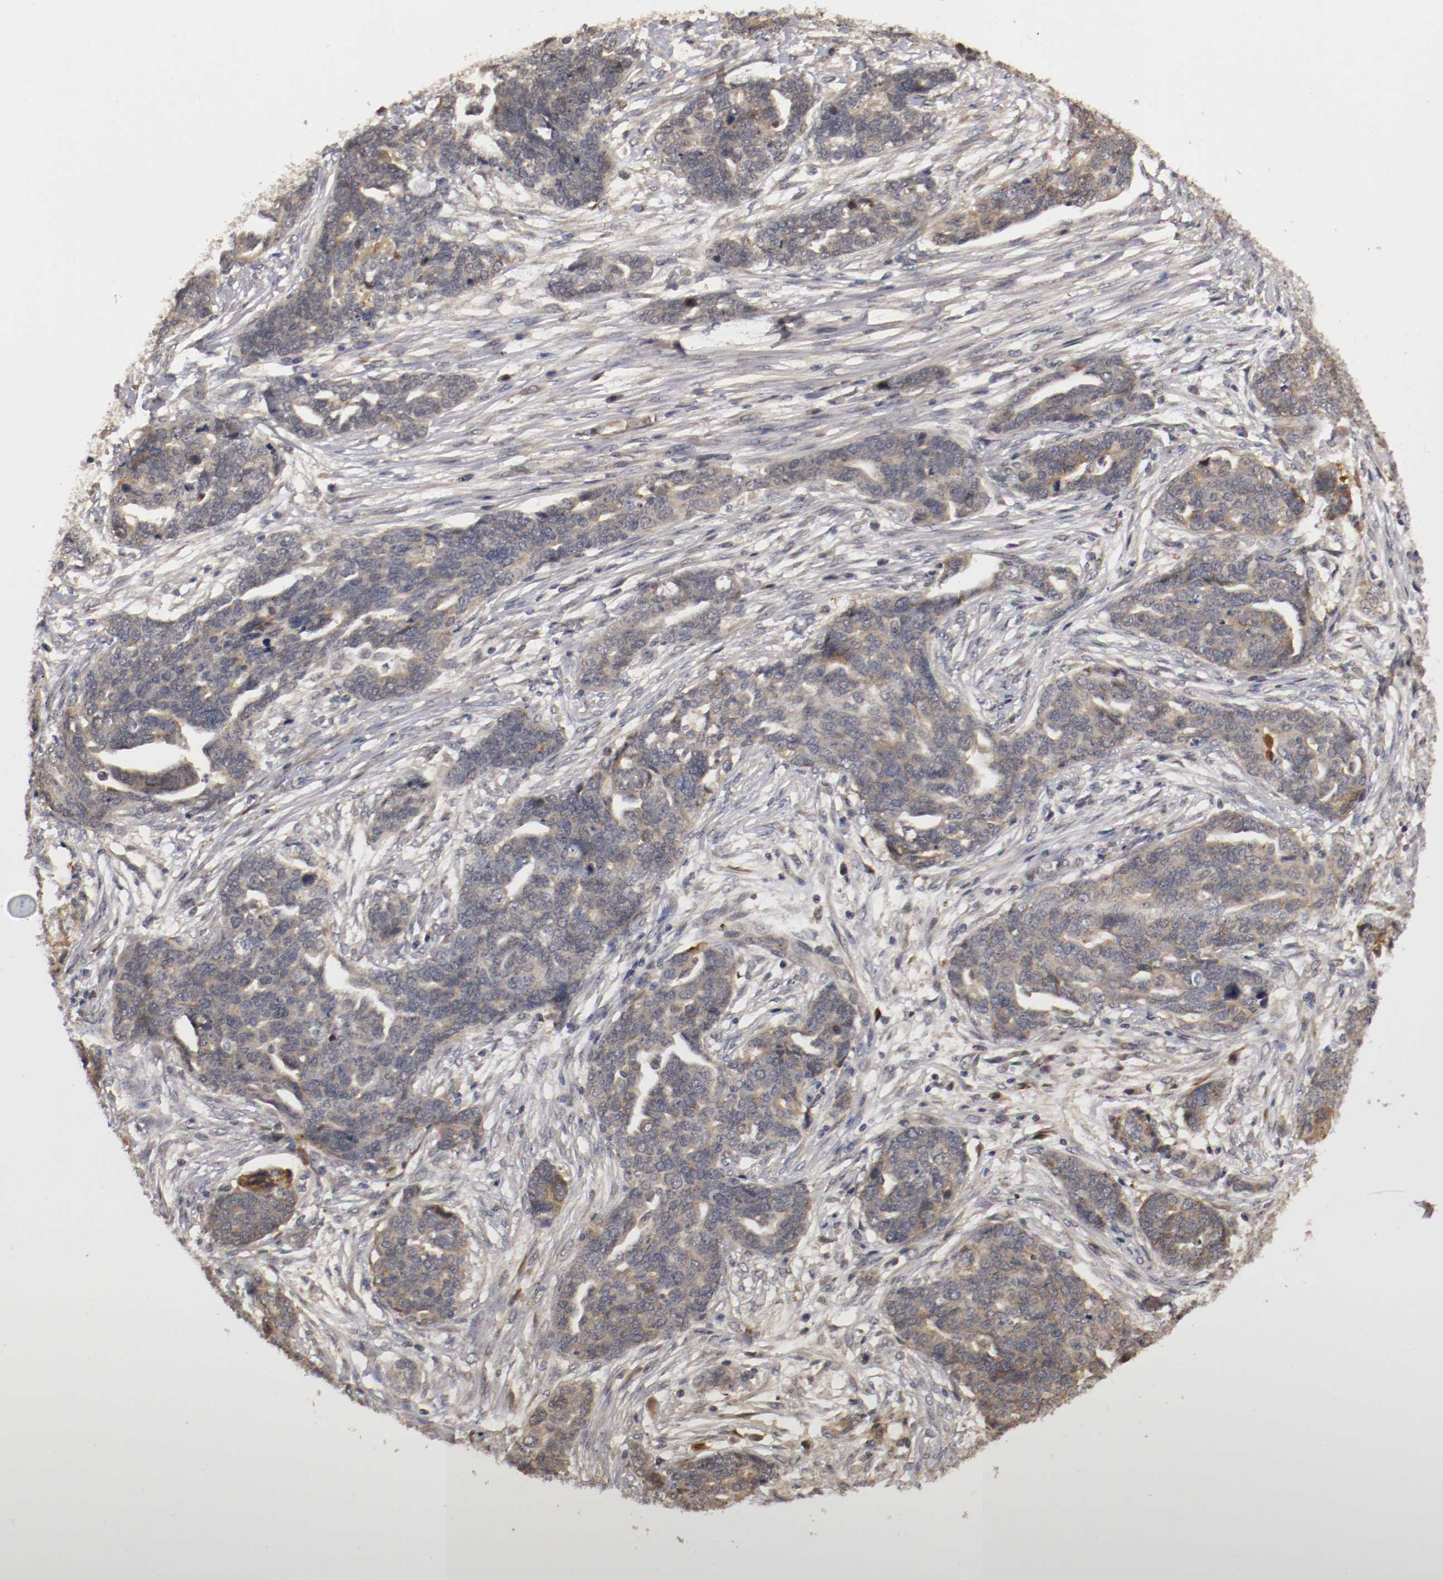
{"staining": {"intensity": "weak", "quantity": "25%-75%", "location": "cytoplasmic/membranous"}, "tissue": "ovarian cancer", "cell_type": "Tumor cells", "image_type": "cancer", "snomed": [{"axis": "morphology", "description": "Normal tissue, NOS"}, {"axis": "morphology", "description": "Cystadenocarcinoma, serous, NOS"}, {"axis": "topography", "description": "Fallopian tube"}, {"axis": "topography", "description": "Ovary"}], "caption": "Immunohistochemistry (IHC) photomicrograph of neoplastic tissue: human serous cystadenocarcinoma (ovarian) stained using immunohistochemistry demonstrates low levels of weak protein expression localized specifically in the cytoplasmic/membranous of tumor cells, appearing as a cytoplasmic/membranous brown color.", "gene": "TNFRSF1B", "patient": {"sex": "female", "age": 56}}